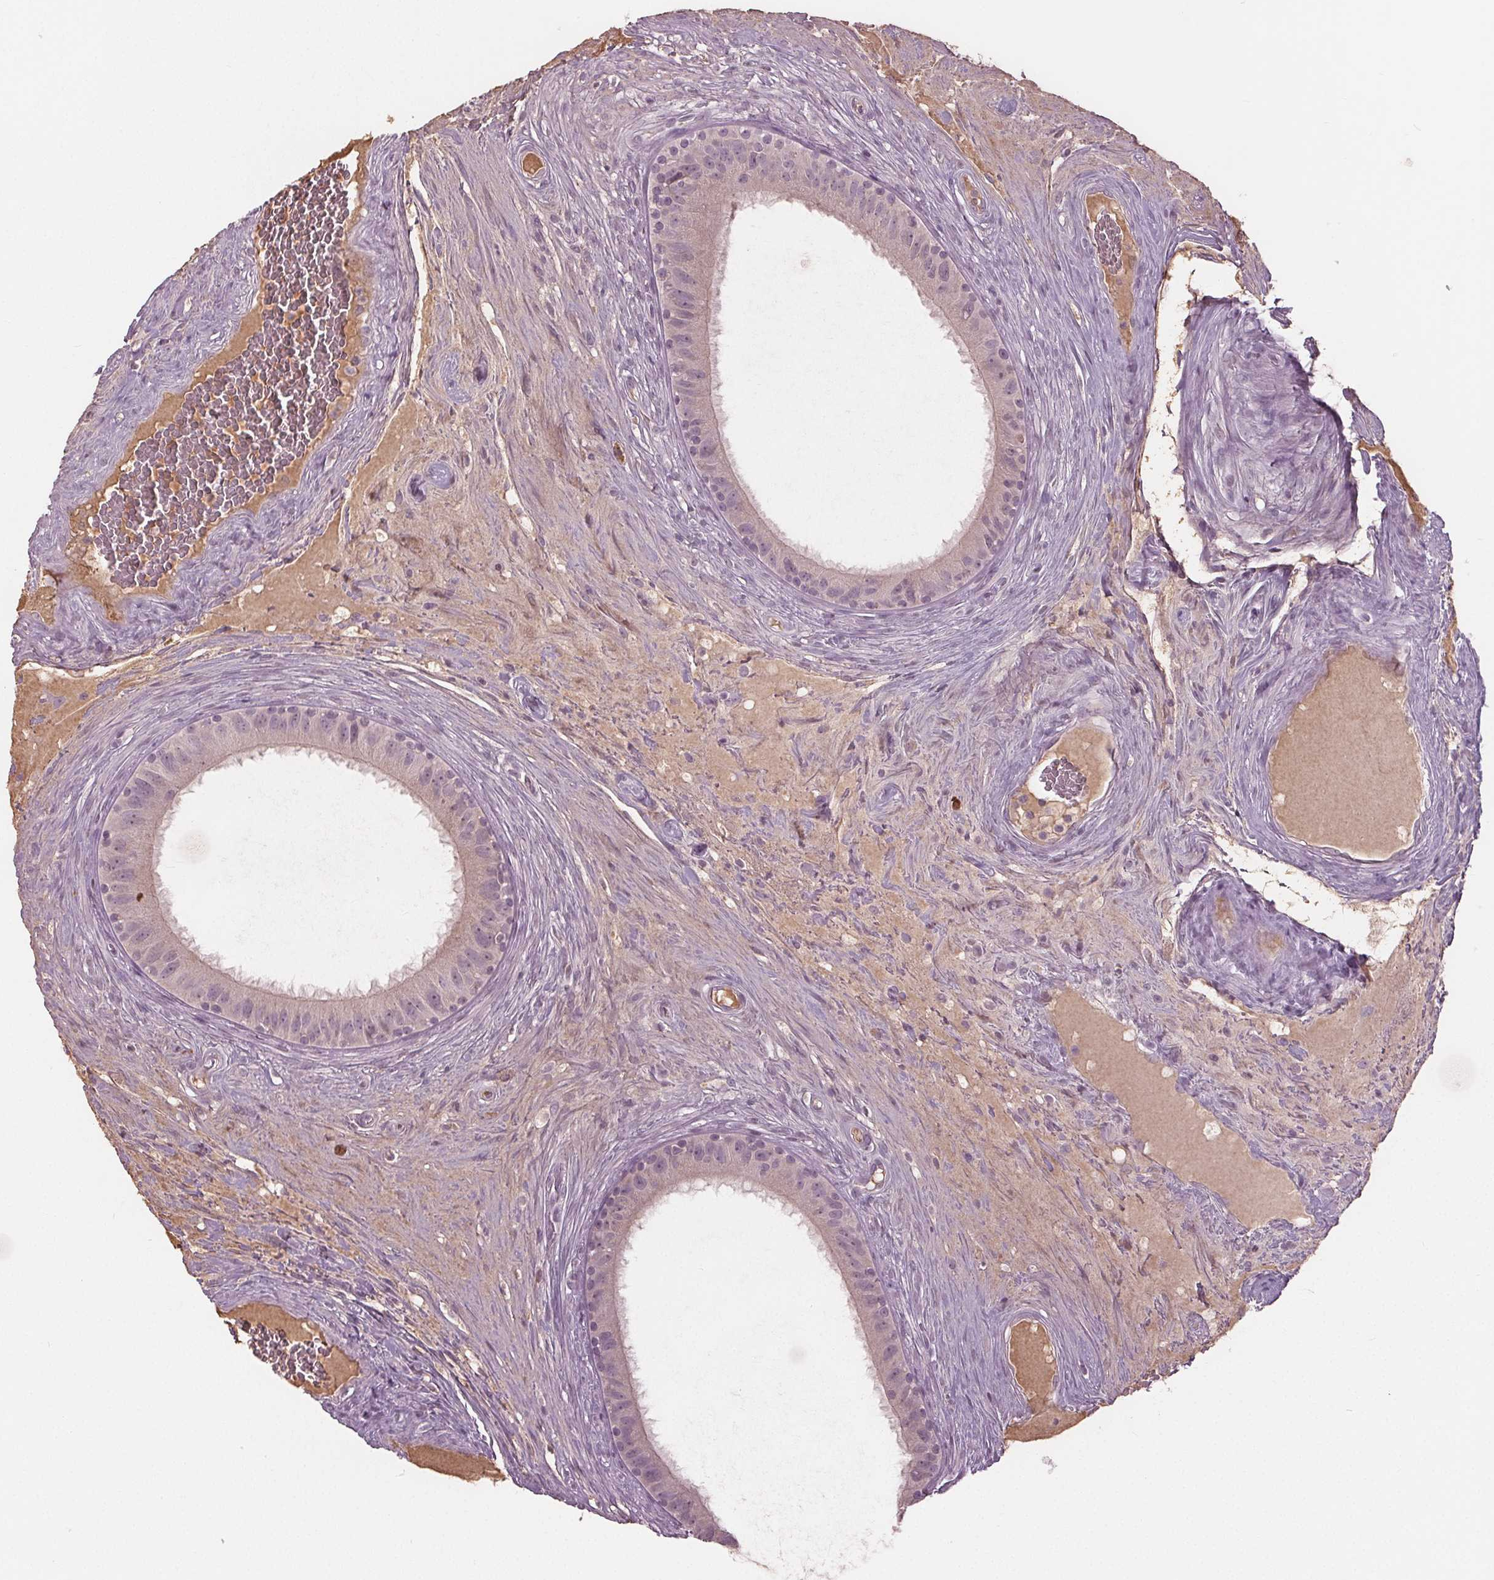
{"staining": {"intensity": "negative", "quantity": "none", "location": "none"}, "tissue": "epididymis", "cell_type": "Glandular cells", "image_type": "normal", "snomed": [{"axis": "morphology", "description": "Normal tissue, NOS"}, {"axis": "topography", "description": "Epididymis"}], "caption": "Immunohistochemical staining of benign human epididymis shows no significant expression in glandular cells.", "gene": "CXCL16", "patient": {"sex": "male", "age": 59}}